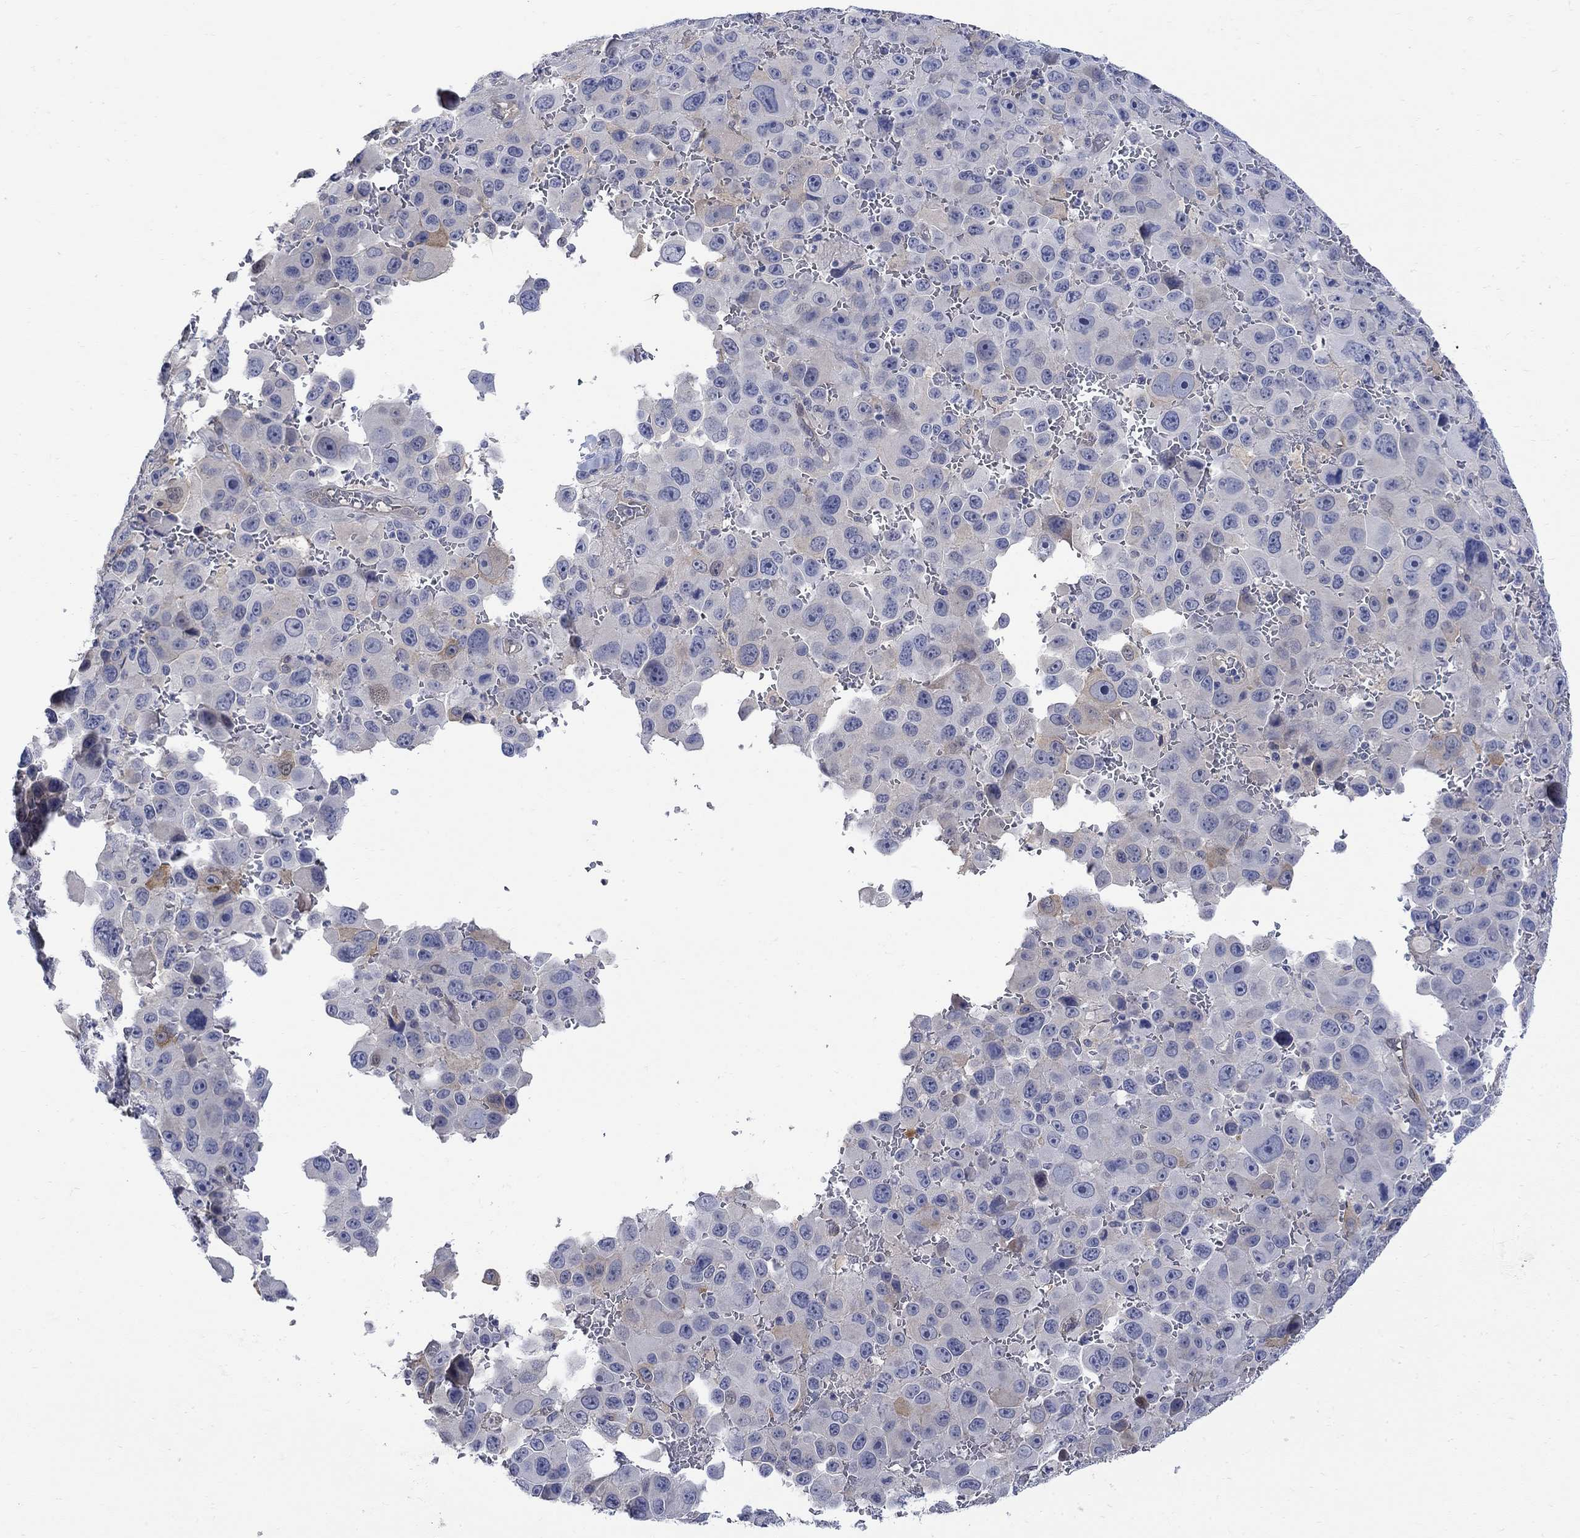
{"staining": {"intensity": "negative", "quantity": "none", "location": "none"}, "tissue": "melanoma", "cell_type": "Tumor cells", "image_type": "cancer", "snomed": [{"axis": "morphology", "description": "Malignant melanoma, NOS"}, {"axis": "topography", "description": "Skin"}], "caption": "This is an immunohistochemistry photomicrograph of human melanoma. There is no positivity in tumor cells.", "gene": "TGM2", "patient": {"sex": "female", "age": 91}}